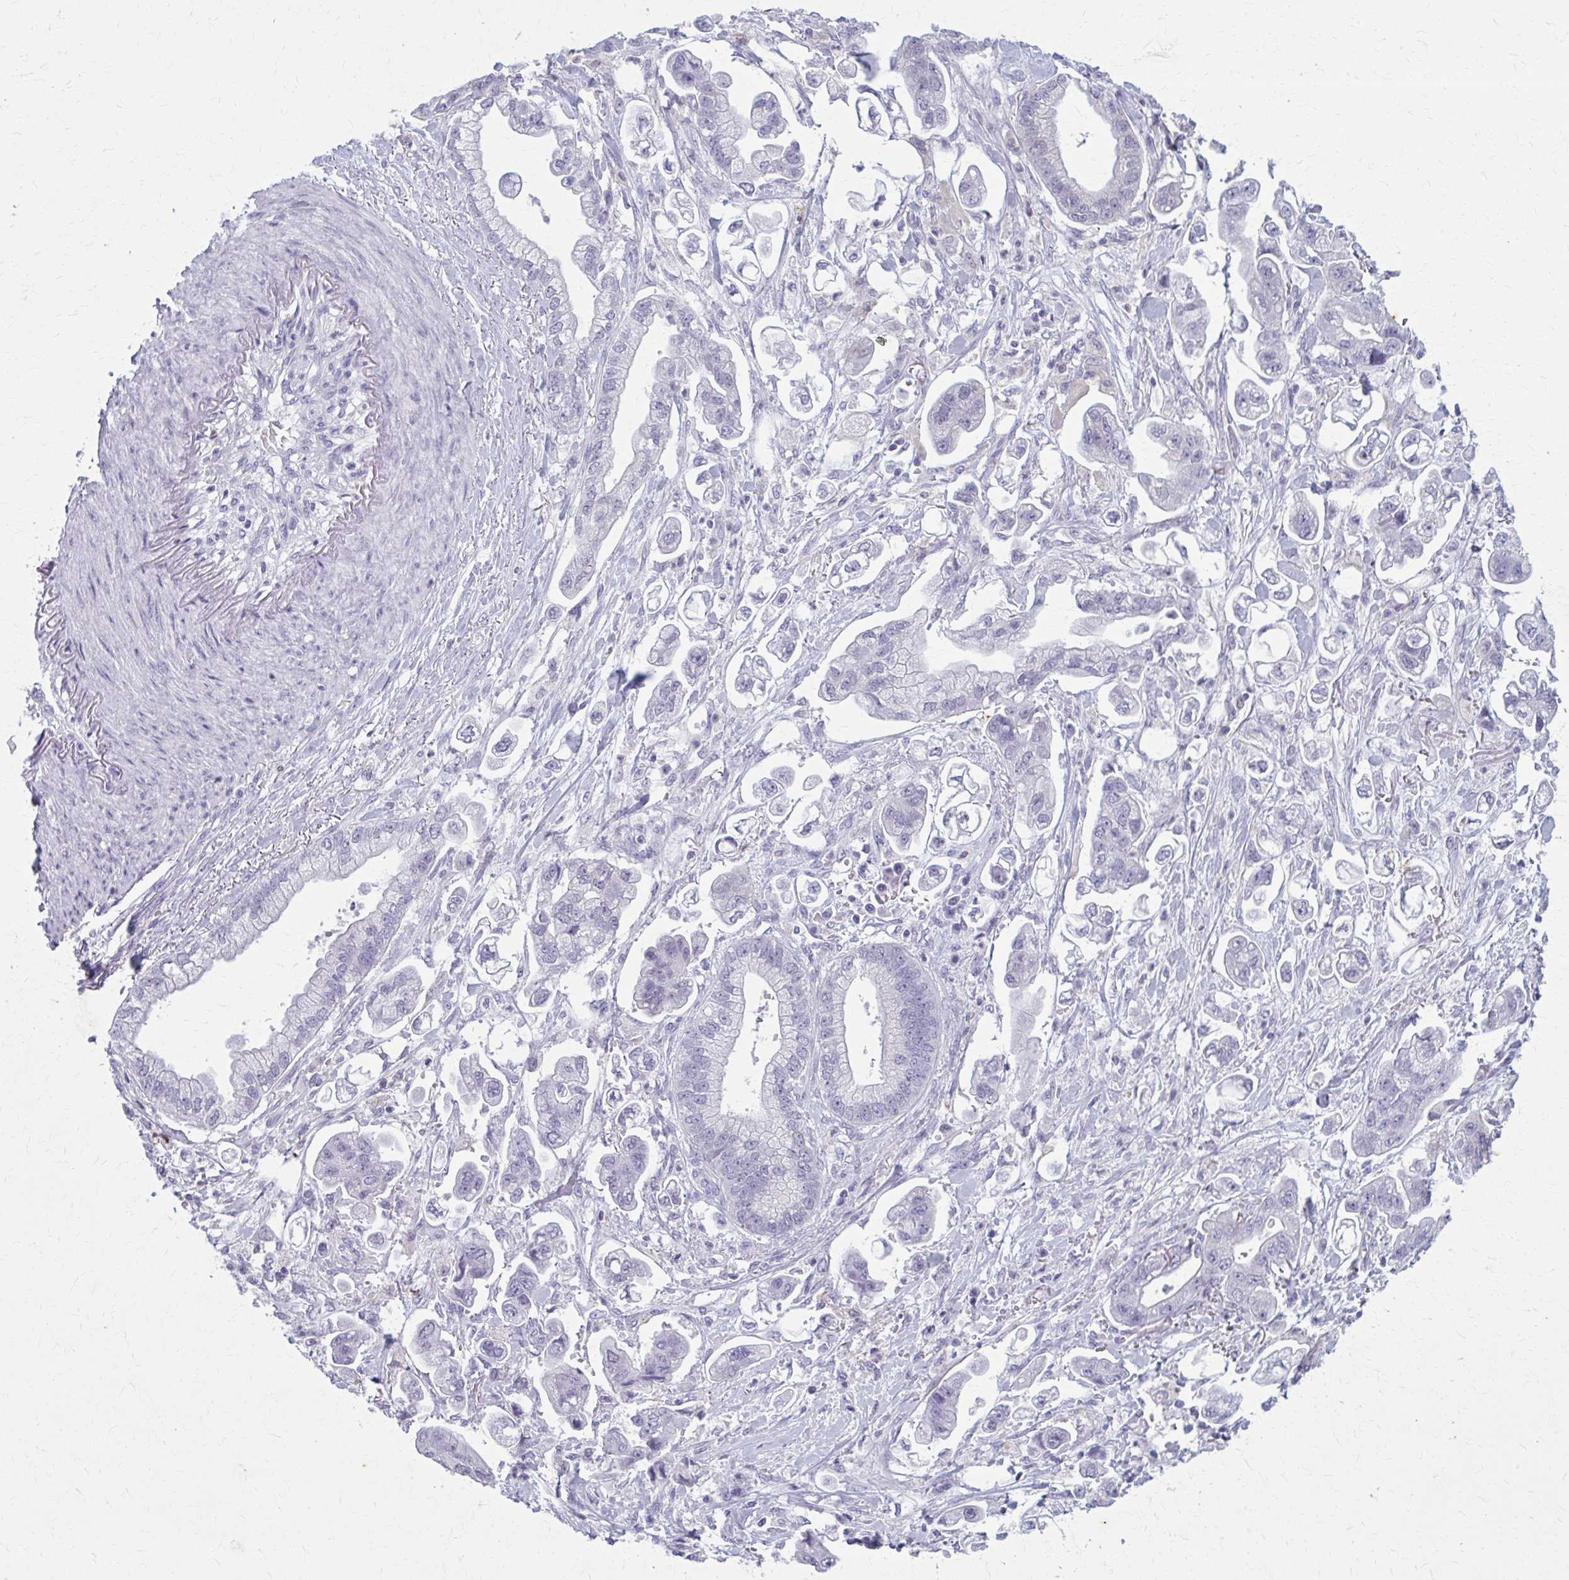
{"staining": {"intensity": "negative", "quantity": "none", "location": "none"}, "tissue": "stomach cancer", "cell_type": "Tumor cells", "image_type": "cancer", "snomed": [{"axis": "morphology", "description": "Adenocarcinoma, NOS"}, {"axis": "topography", "description": "Stomach"}], "caption": "Immunohistochemical staining of stomach adenocarcinoma exhibits no significant expression in tumor cells.", "gene": "CARD9", "patient": {"sex": "male", "age": 62}}